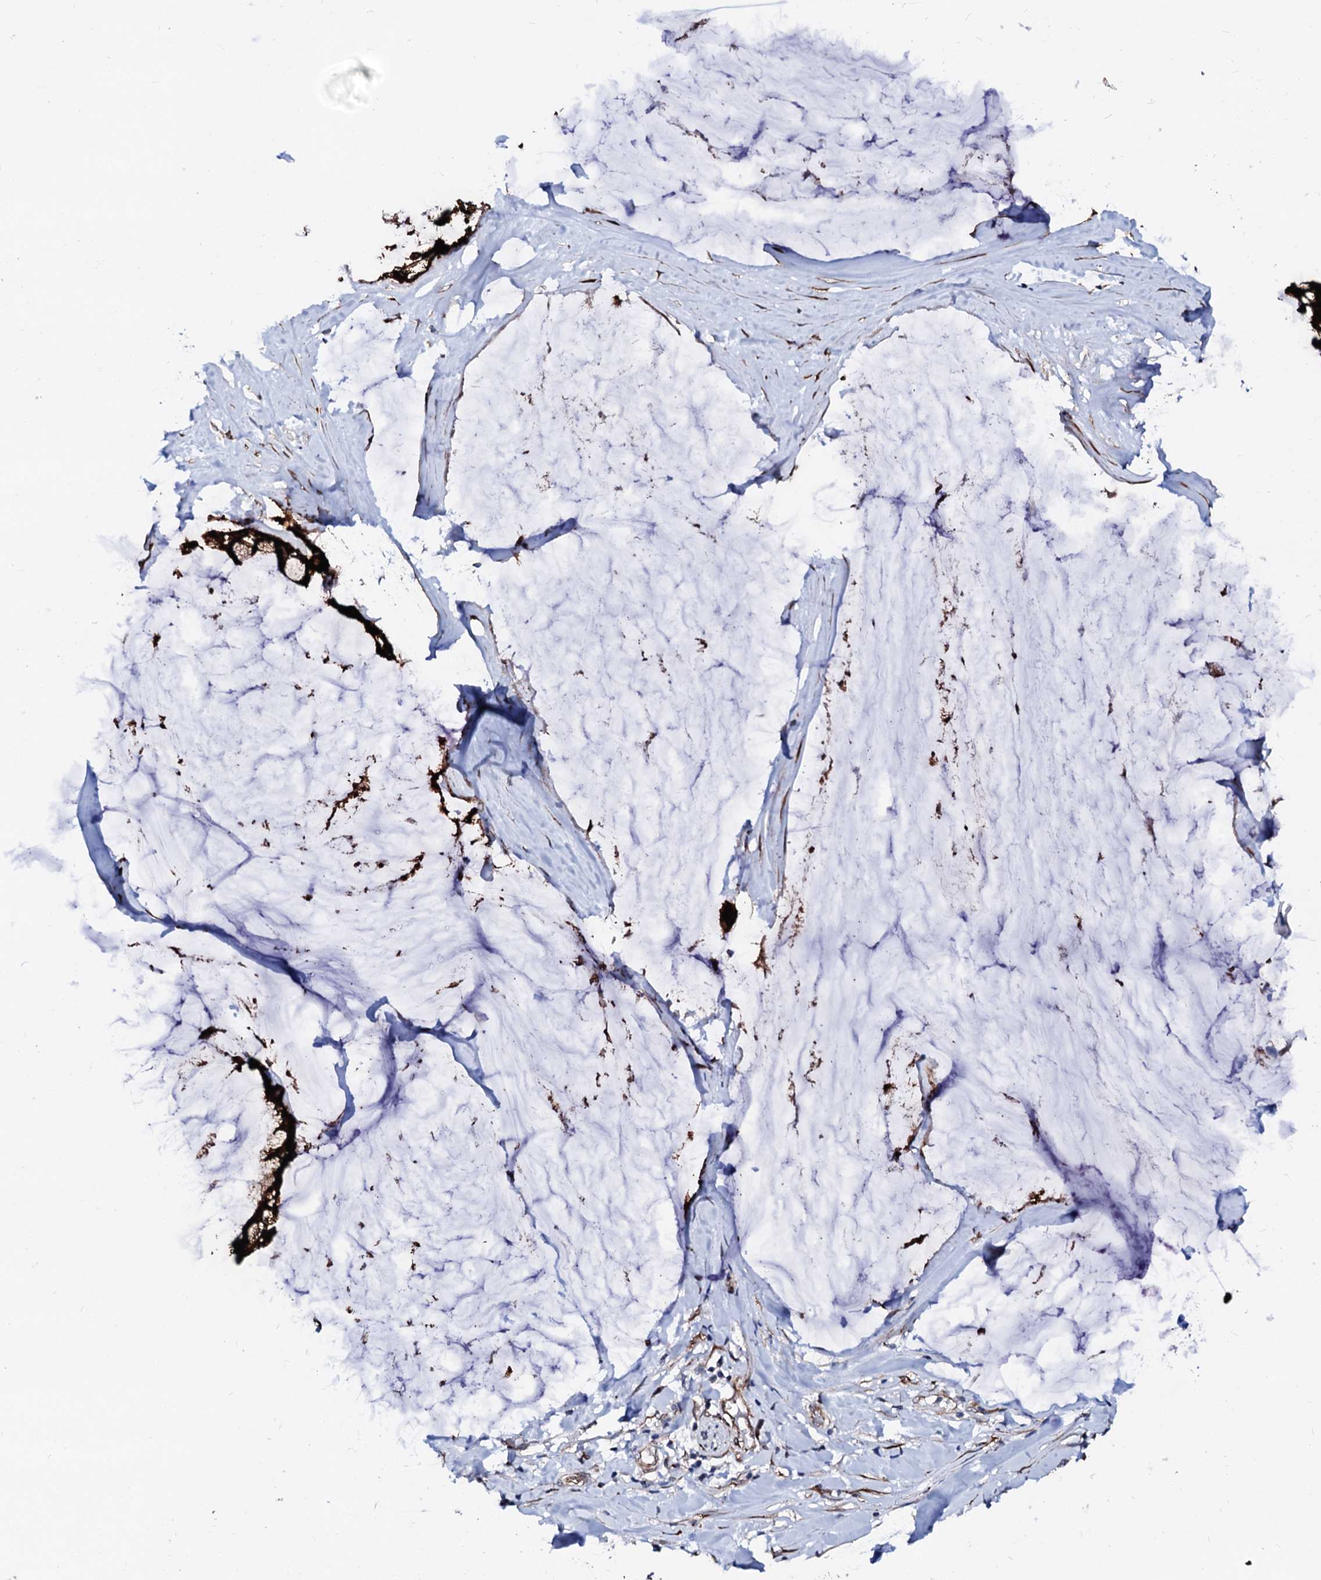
{"staining": {"intensity": "strong", "quantity": ">75%", "location": "cytoplasmic/membranous"}, "tissue": "ovarian cancer", "cell_type": "Tumor cells", "image_type": "cancer", "snomed": [{"axis": "morphology", "description": "Cystadenocarcinoma, mucinous, NOS"}, {"axis": "topography", "description": "Ovary"}], "caption": "Strong cytoplasmic/membranous positivity for a protein is seen in approximately >75% of tumor cells of ovarian cancer using immunohistochemistry (IHC).", "gene": "TMCO3", "patient": {"sex": "female", "age": 39}}